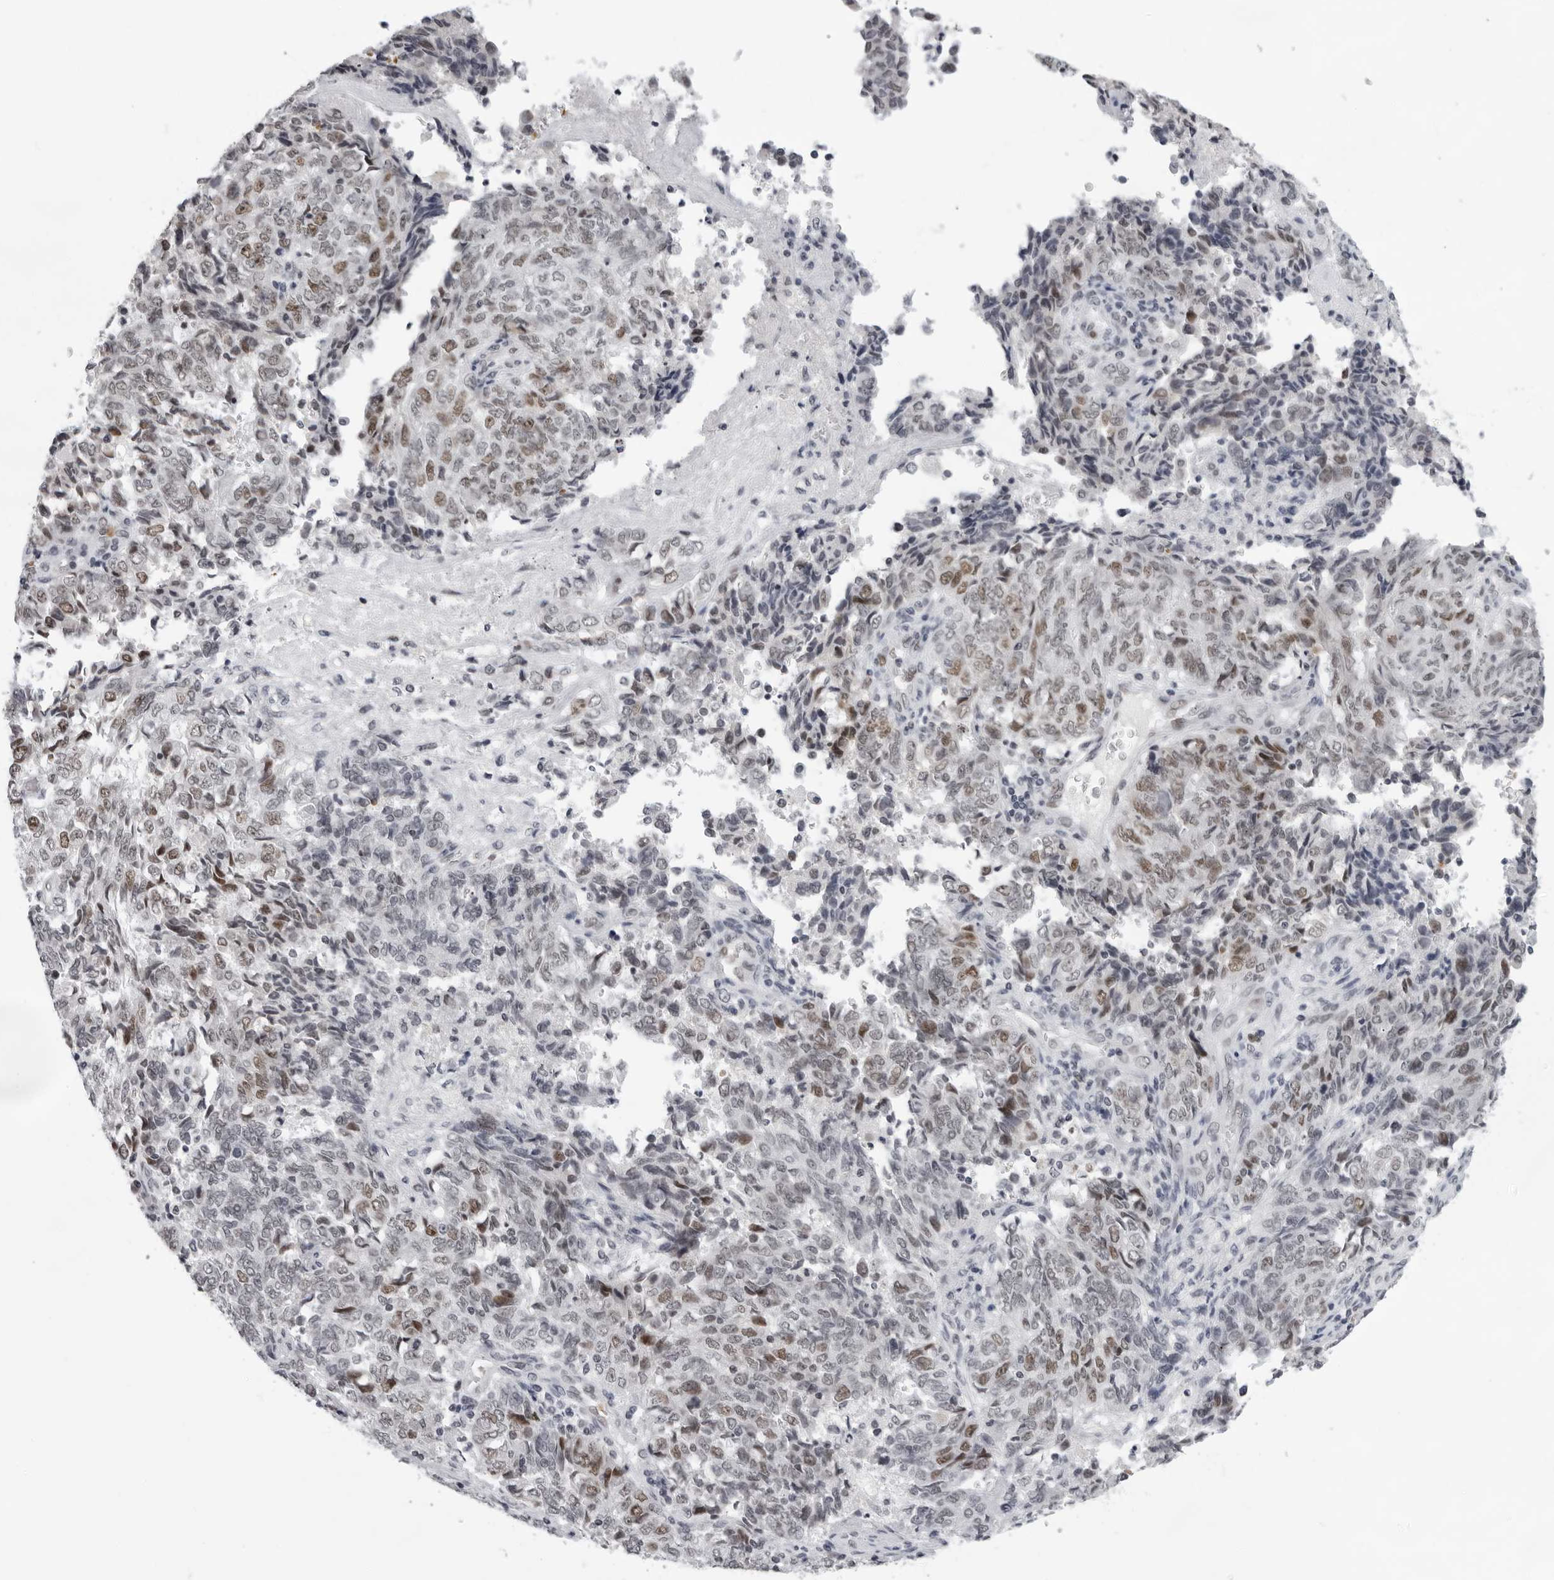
{"staining": {"intensity": "weak", "quantity": "25%-75%", "location": "nuclear"}, "tissue": "endometrial cancer", "cell_type": "Tumor cells", "image_type": "cancer", "snomed": [{"axis": "morphology", "description": "Adenocarcinoma, NOS"}, {"axis": "topography", "description": "Endometrium"}], "caption": "Brown immunohistochemical staining in endometrial cancer exhibits weak nuclear positivity in about 25%-75% of tumor cells.", "gene": "USP1", "patient": {"sex": "female", "age": 80}}